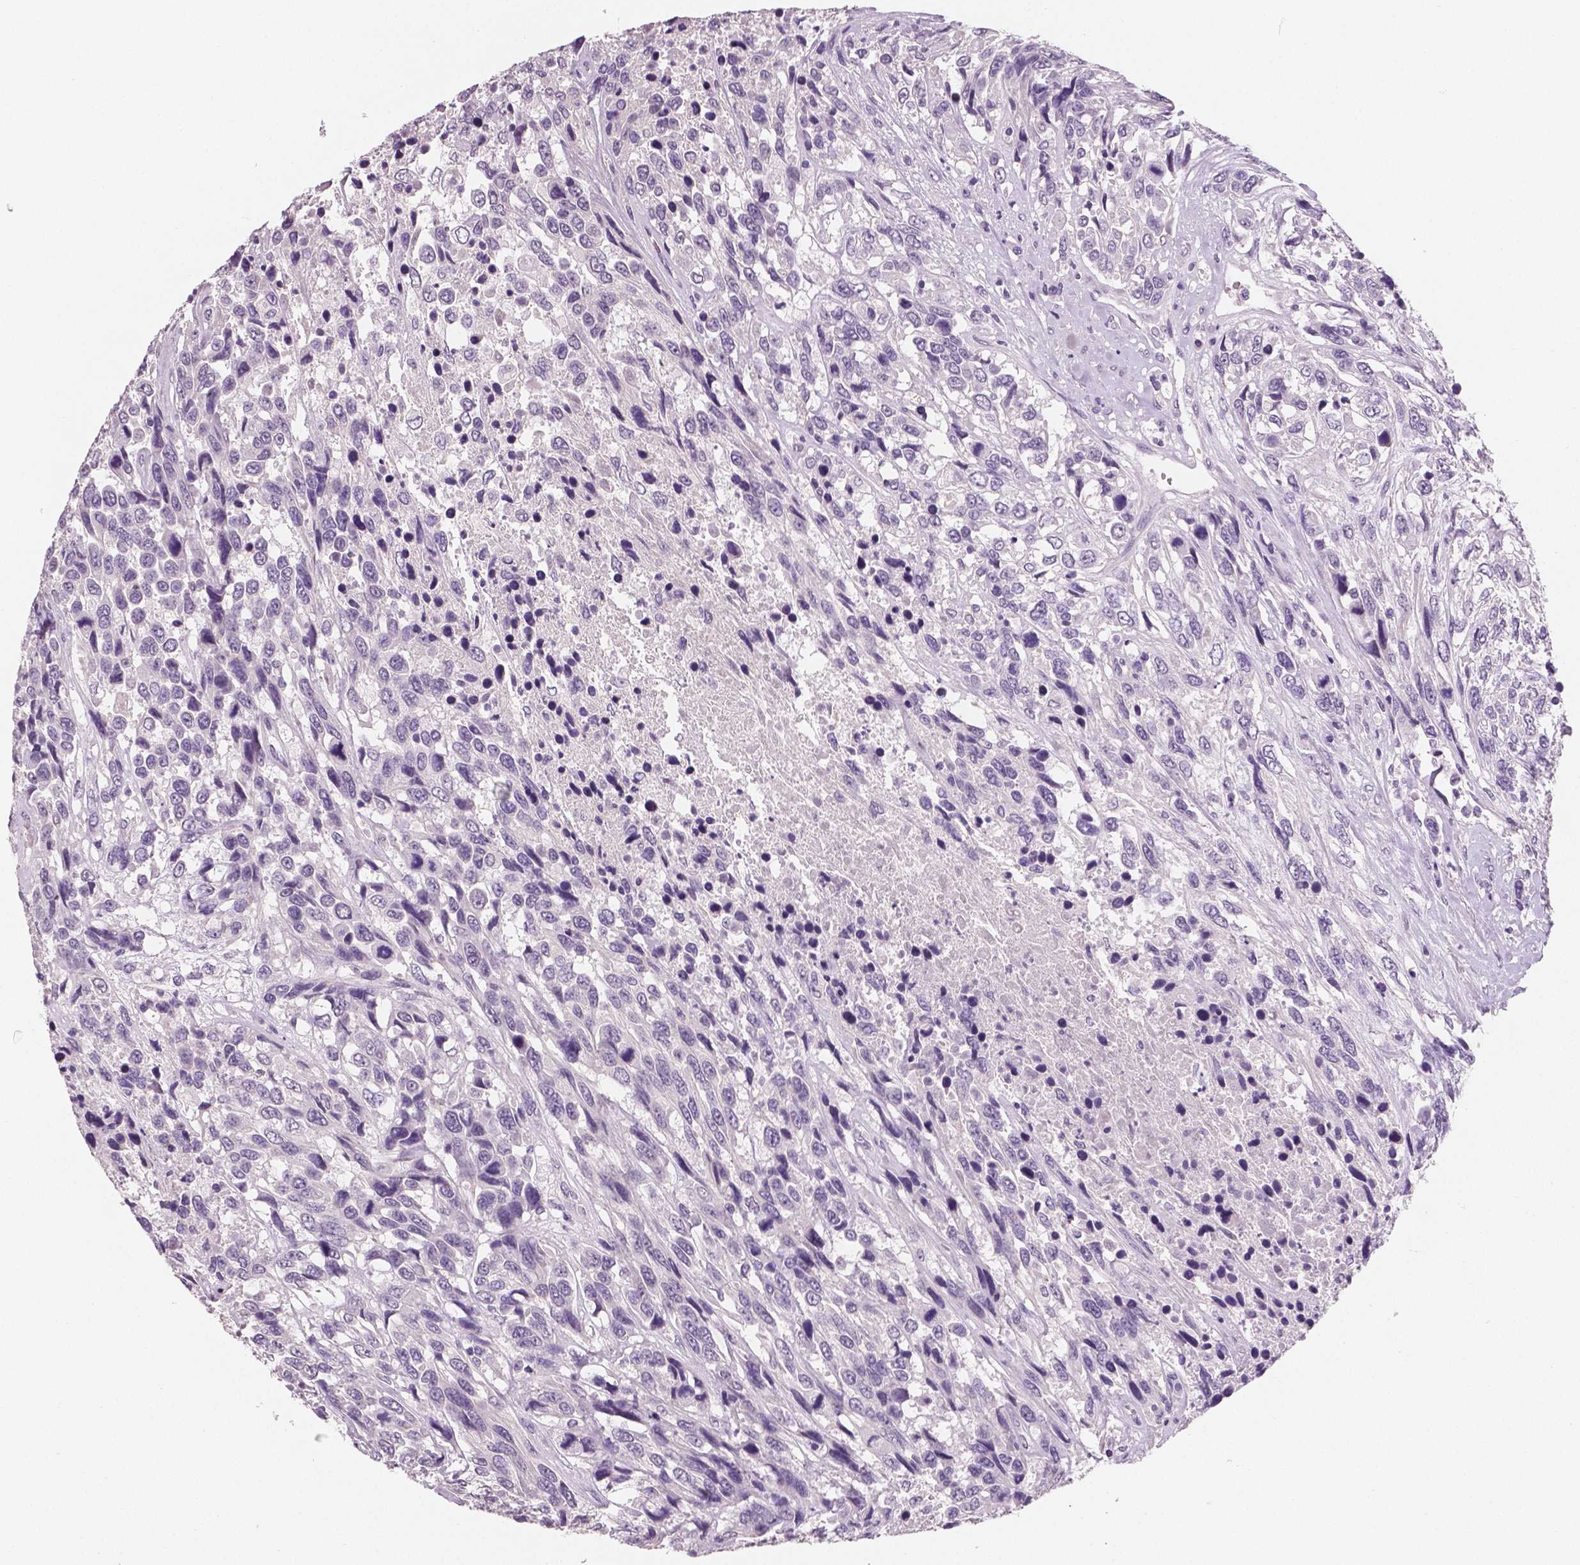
{"staining": {"intensity": "negative", "quantity": "none", "location": "none"}, "tissue": "urothelial cancer", "cell_type": "Tumor cells", "image_type": "cancer", "snomed": [{"axis": "morphology", "description": "Urothelial carcinoma, High grade"}, {"axis": "topography", "description": "Urinary bladder"}], "caption": "High power microscopy micrograph of an immunohistochemistry image of urothelial carcinoma (high-grade), revealing no significant expression in tumor cells.", "gene": "TSPAN7", "patient": {"sex": "female", "age": 70}}